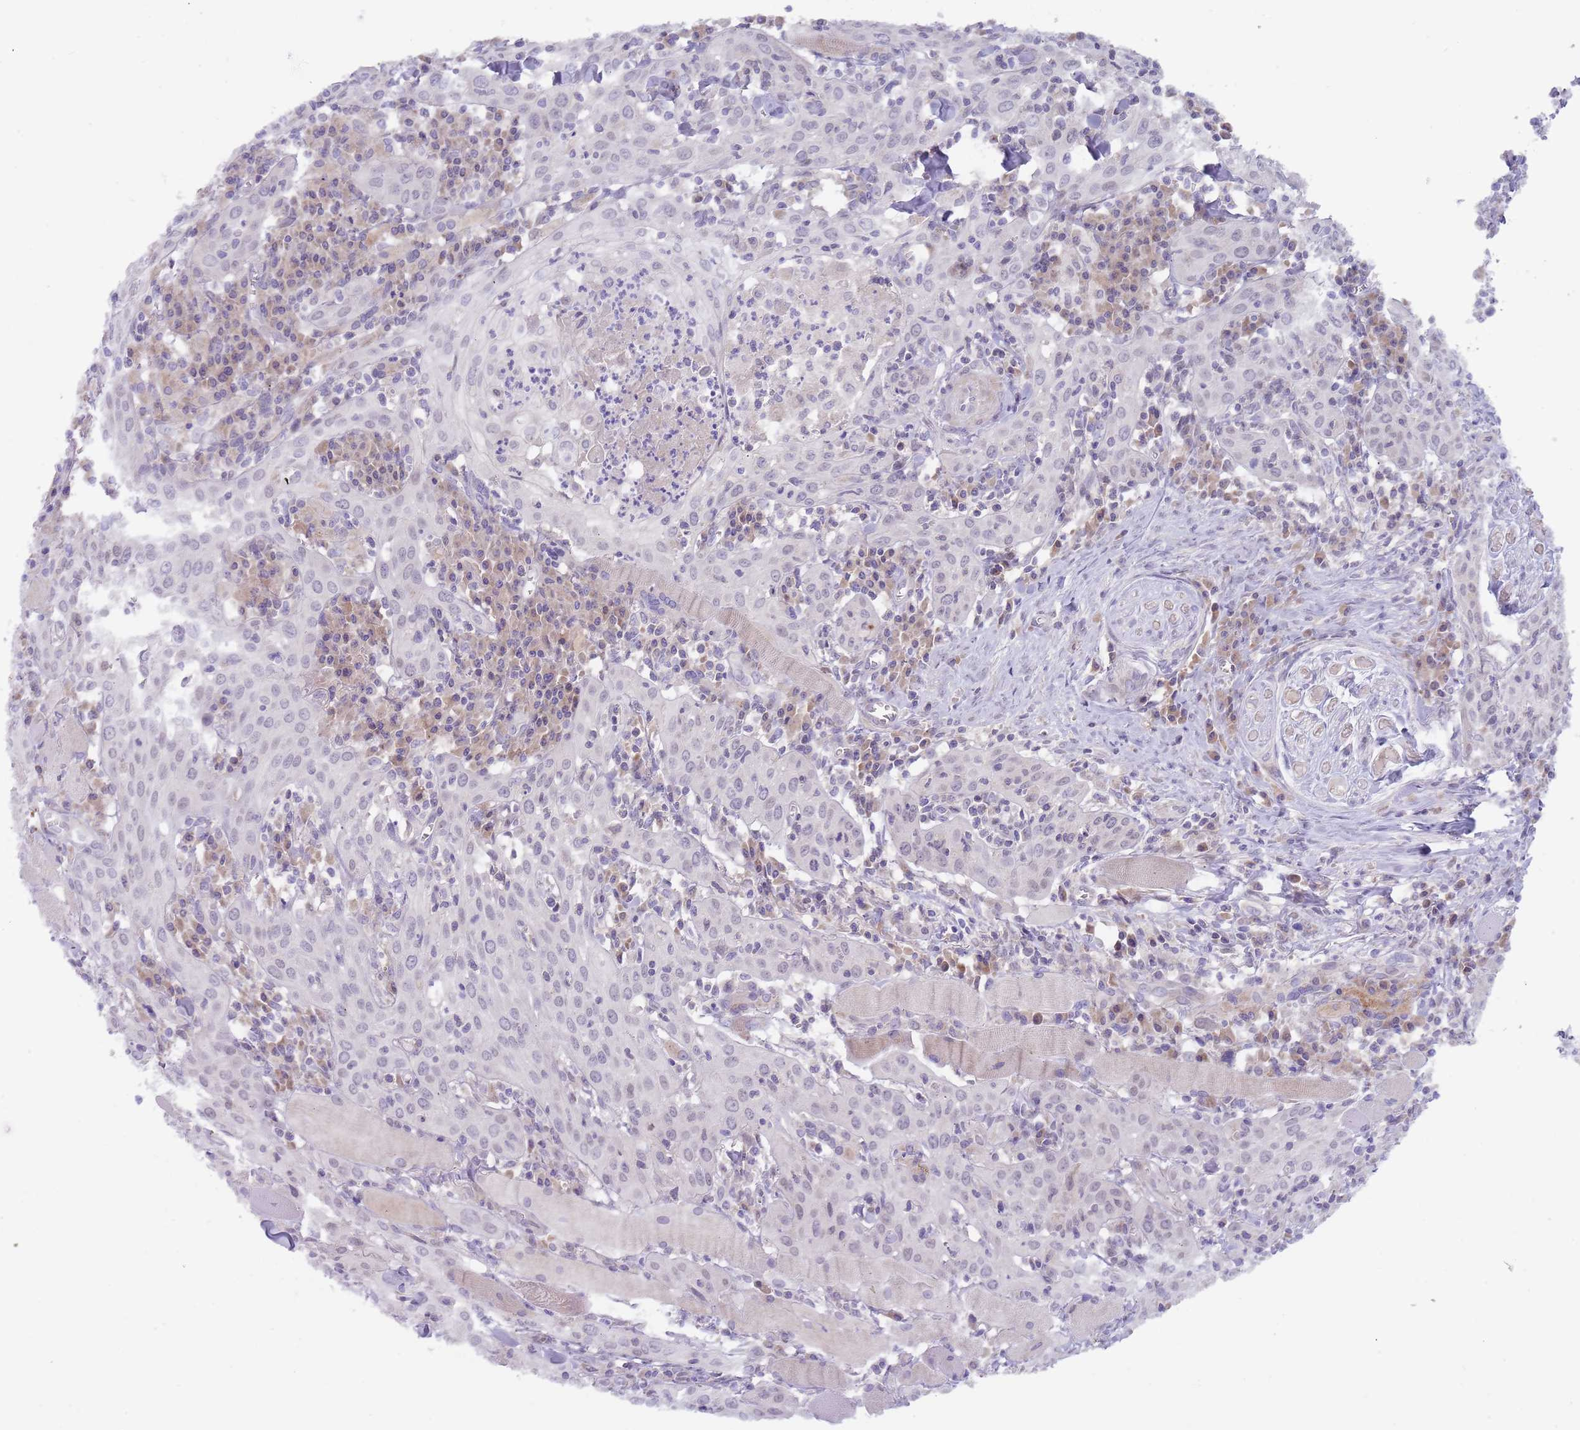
{"staining": {"intensity": "negative", "quantity": "none", "location": "none"}, "tissue": "head and neck cancer", "cell_type": "Tumor cells", "image_type": "cancer", "snomed": [{"axis": "morphology", "description": "Squamous cell carcinoma, NOS"}, {"axis": "topography", "description": "Oral tissue"}, {"axis": "topography", "description": "Head-Neck"}], "caption": "An immunohistochemistry histopathology image of head and neck squamous cell carcinoma is shown. There is no staining in tumor cells of head and neck squamous cell carcinoma.", "gene": "PRAC1", "patient": {"sex": "female", "age": 70}}